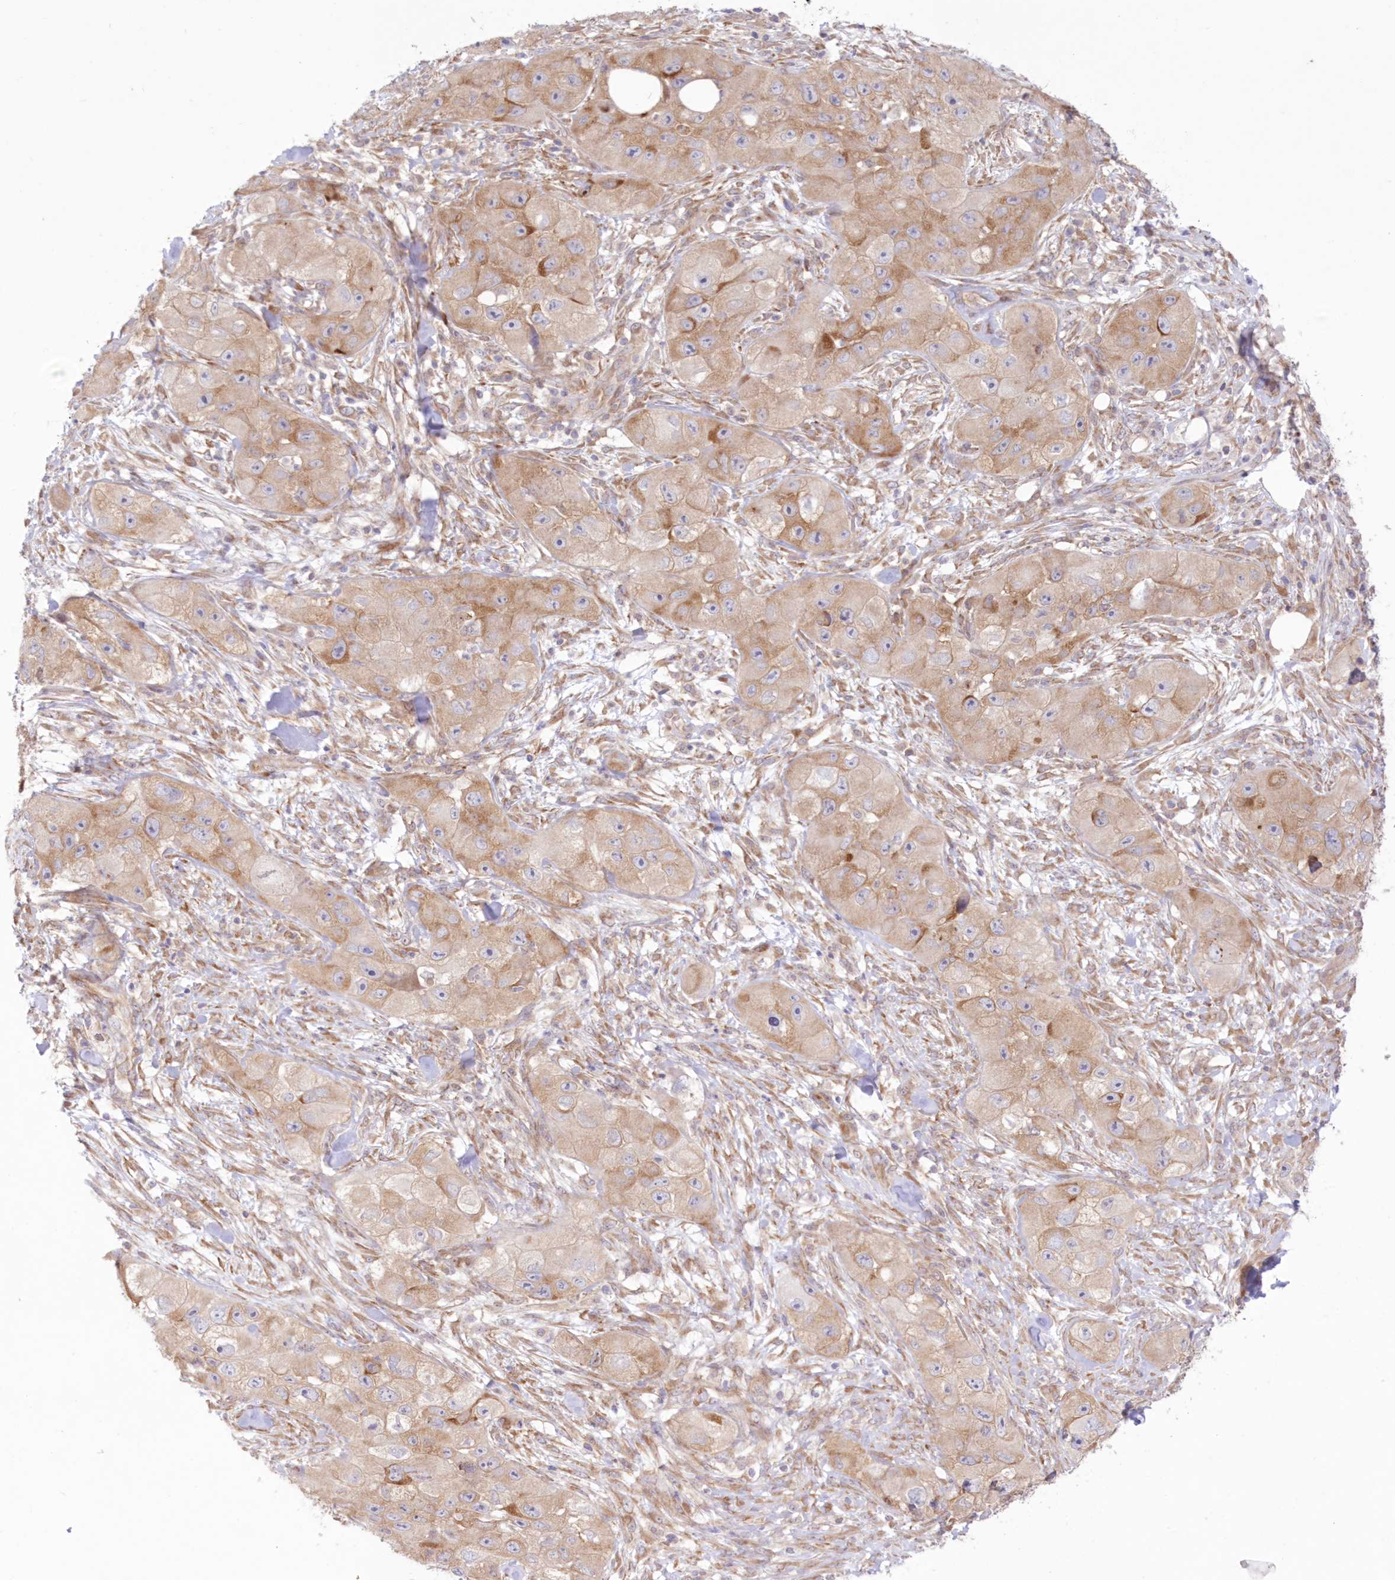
{"staining": {"intensity": "moderate", "quantity": ">75%", "location": "cytoplasmic/membranous"}, "tissue": "skin cancer", "cell_type": "Tumor cells", "image_type": "cancer", "snomed": [{"axis": "morphology", "description": "Squamous cell carcinoma, NOS"}, {"axis": "topography", "description": "Skin"}, {"axis": "topography", "description": "Subcutis"}], "caption": "Skin cancer stained for a protein exhibits moderate cytoplasmic/membranous positivity in tumor cells.", "gene": "RNPEP", "patient": {"sex": "male", "age": 73}}